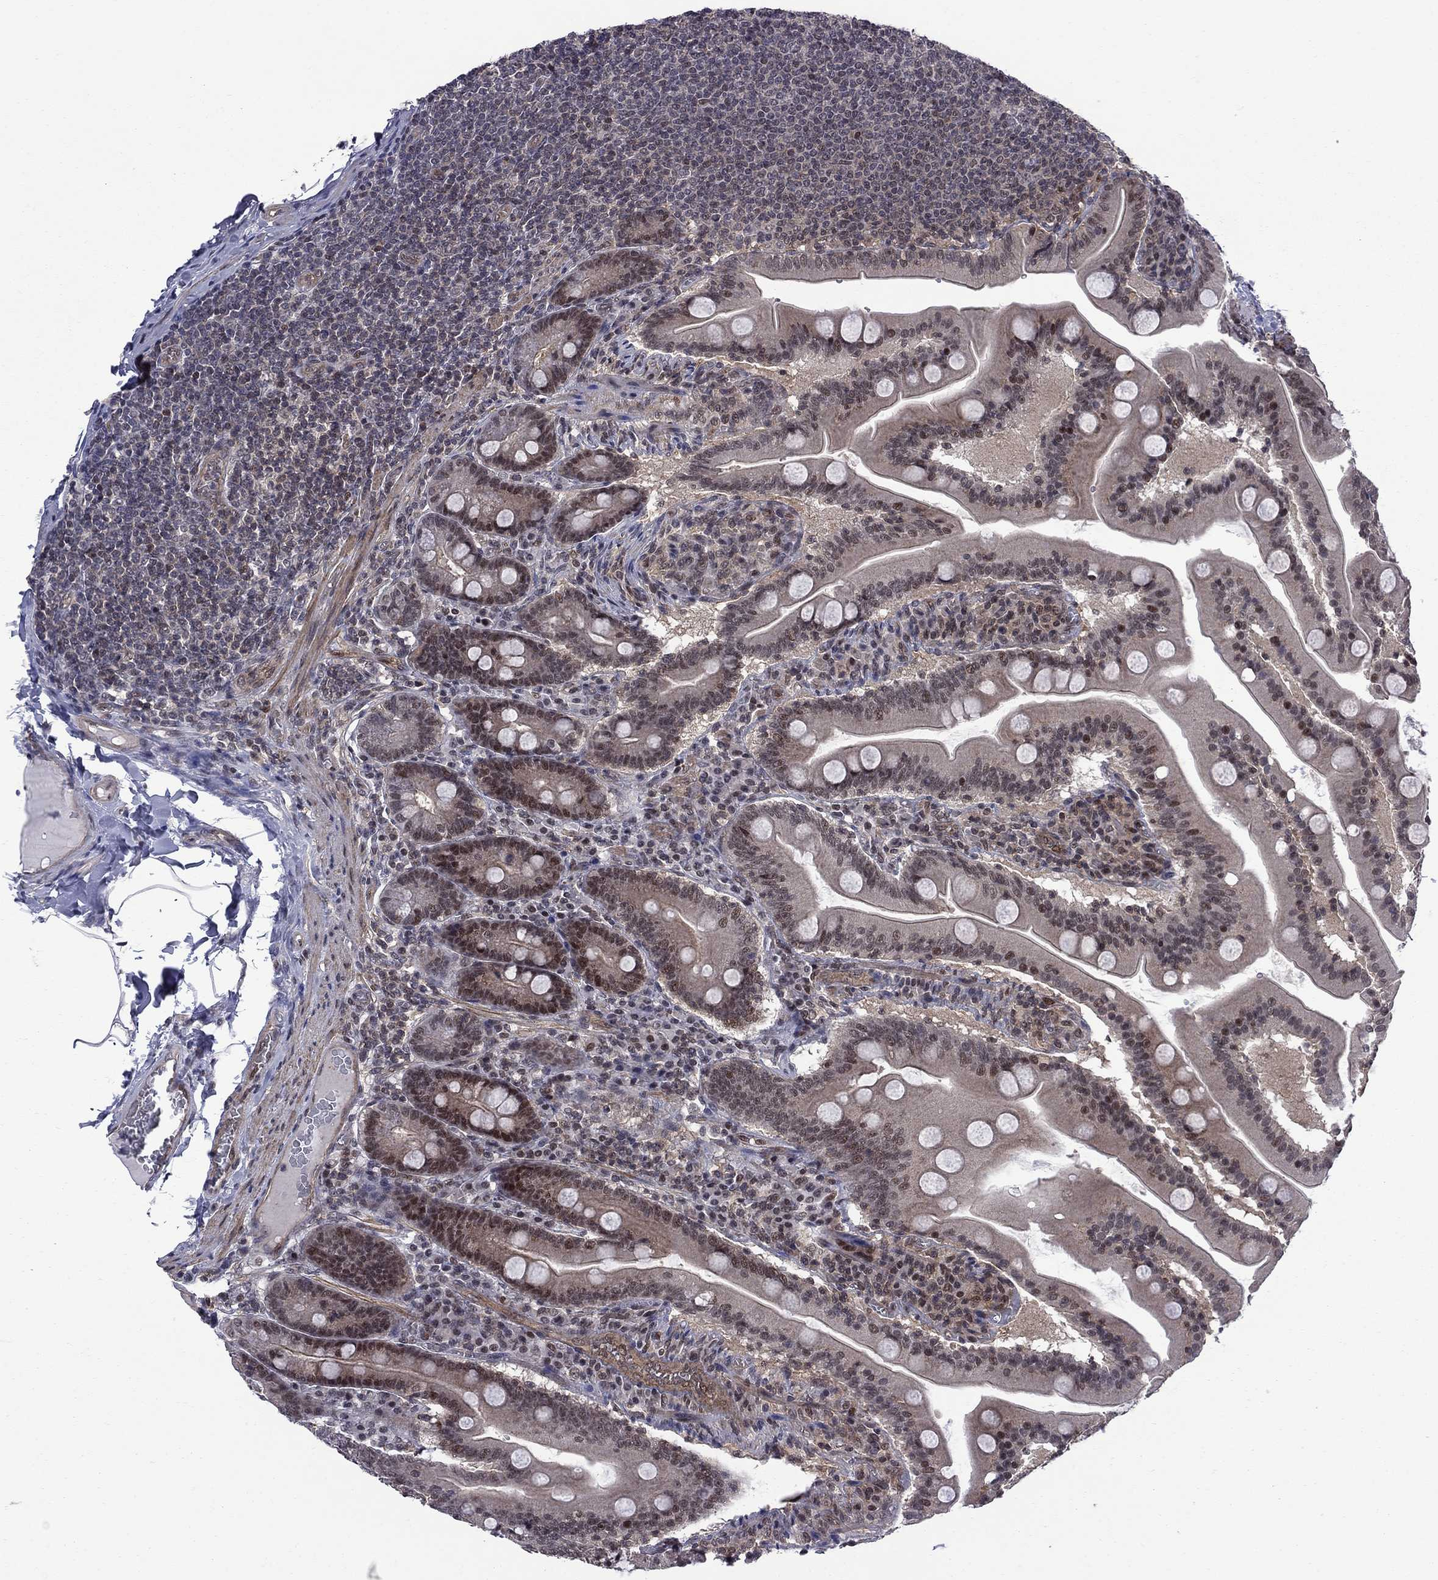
{"staining": {"intensity": "moderate", "quantity": "<25%", "location": "nuclear"}, "tissue": "small intestine", "cell_type": "Glandular cells", "image_type": "normal", "snomed": [{"axis": "morphology", "description": "Normal tissue, NOS"}, {"axis": "topography", "description": "Small intestine"}], "caption": "Brown immunohistochemical staining in normal small intestine displays moderate nuclear staining in approximately <25% of glandular cells.", "gene": "BRF1", "patient": {"sex": "male", "age": 37}}